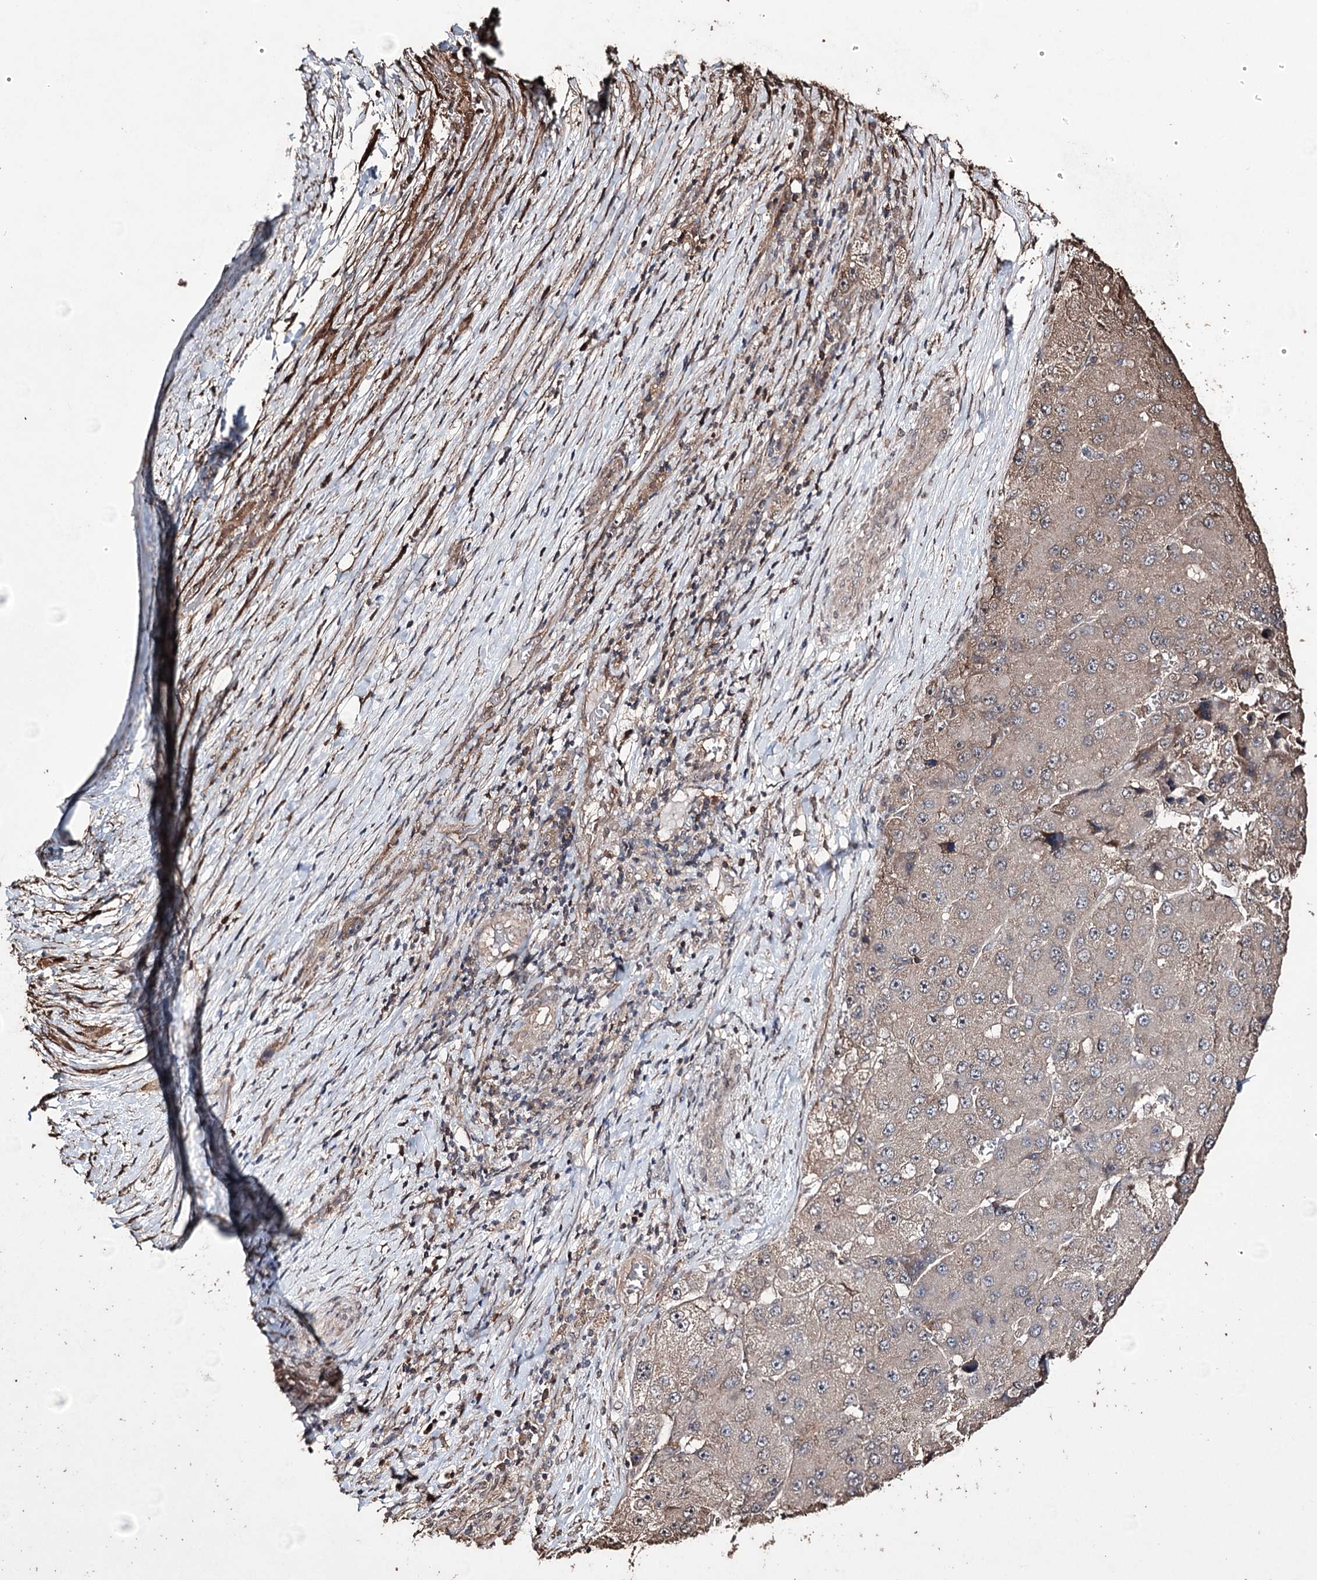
{"staining": {"intensity": "weak", "quantity": "<25%", "location": "cytoplasmic/membranous"}, "tissue": "liver cancer", "cell_type": "Tumor cells", "image_type": "cancer", "snomed": [{"axis": "morphology", "description": "Carcinoma, Hepatocellular, NOS"}, {"axis": "topography", "description": "Liver"}], "caption": "Liver cancer was stained to show a protein in brown. There is no significant expression in tumor cells. Nuclei are stained in blue.", "gene": "ZNF662", "patient": {"sex": "female", "age": 73}}